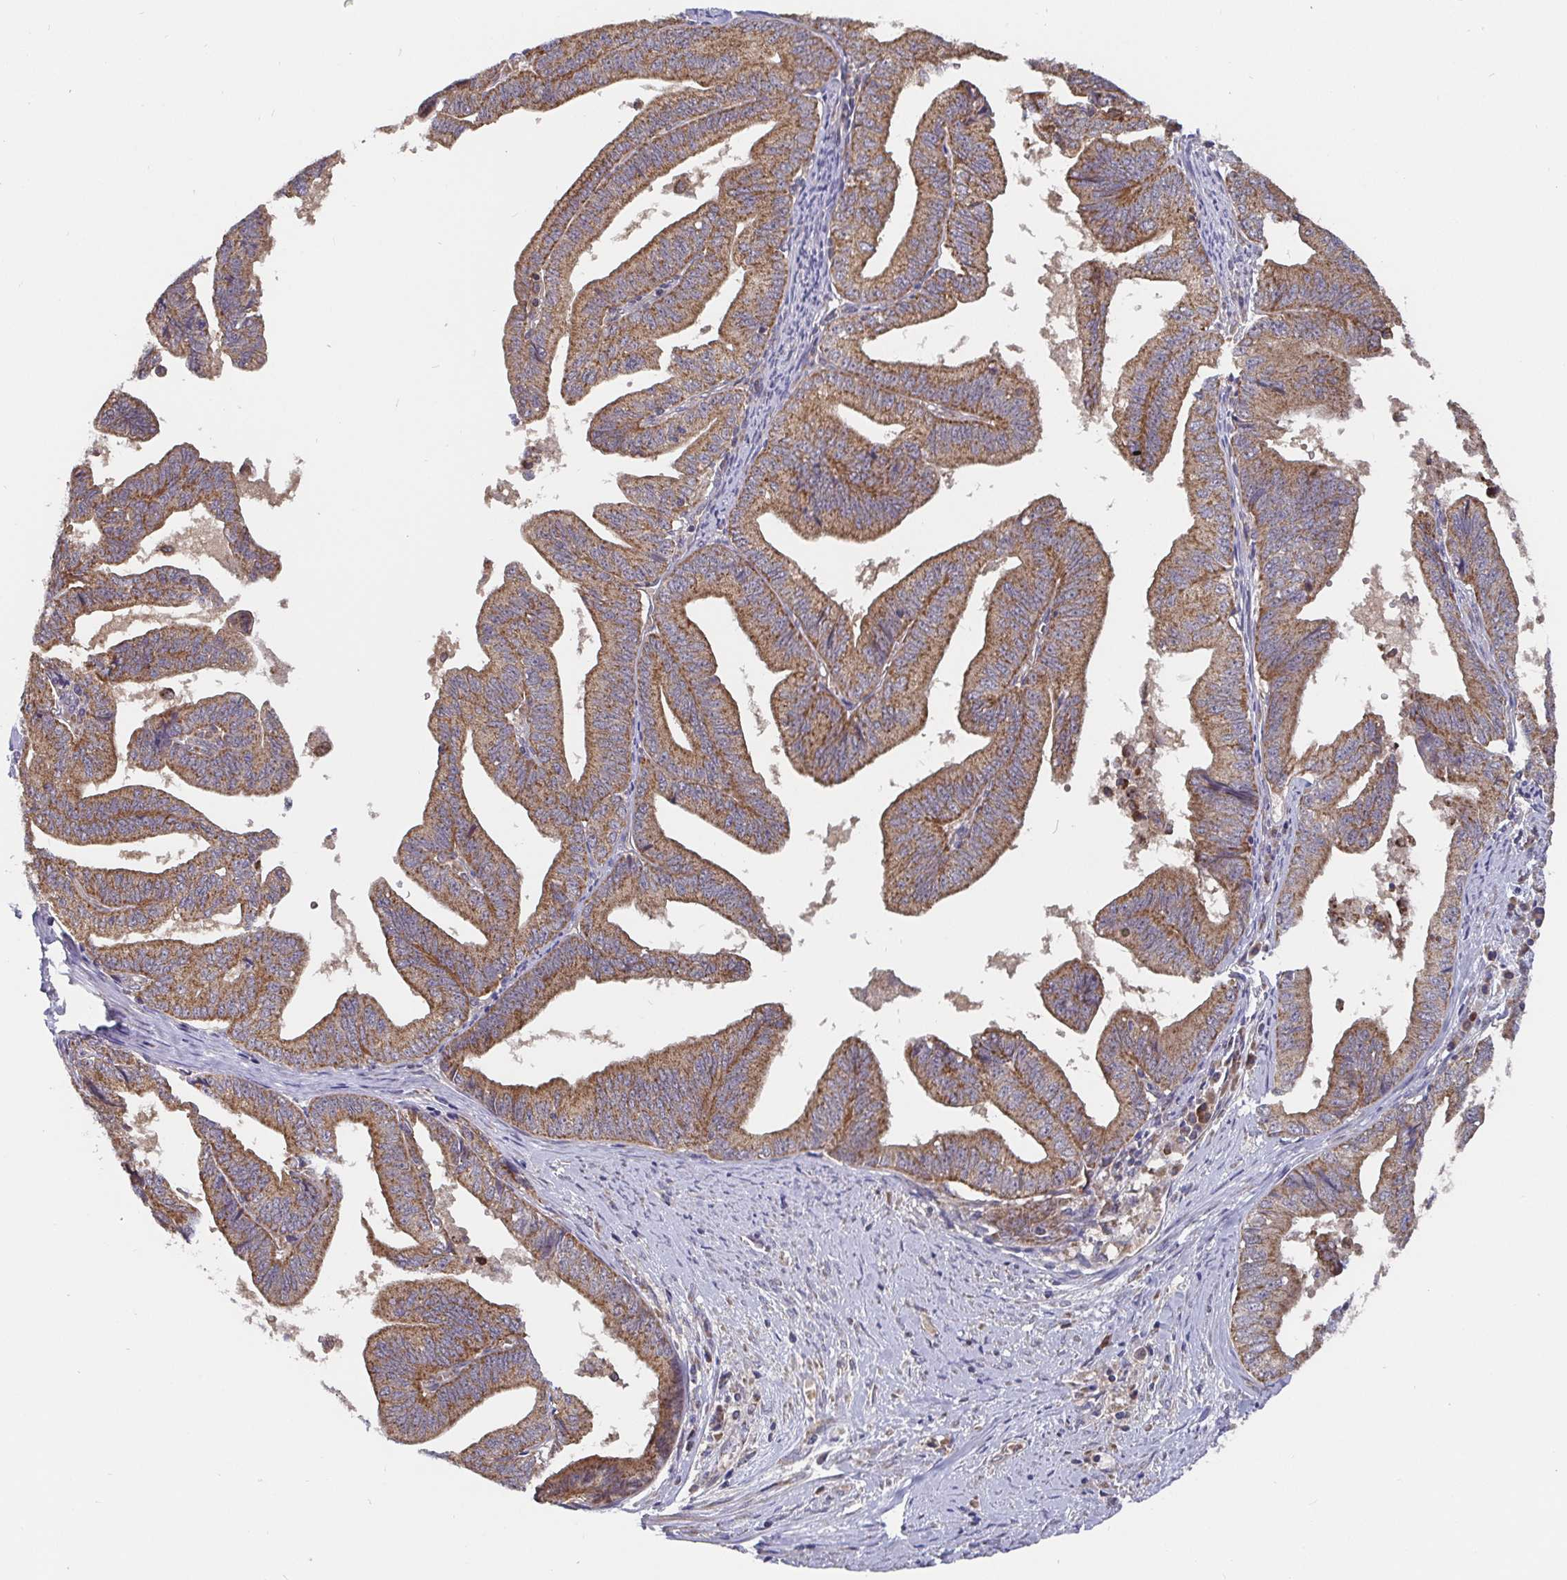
{"staining": {"intensity": "moderate", "quantity": ">75%", "location": "cytoplasmic/membranous"}, "tissue": "endometrial cancer", "cell_type": "Tumor cells", "image_type": "cancer", "snomed": [{"axis": "morphology", "description": "Adenocarcinoma, NOS"}, {"axis": "topography", "description": "Endometrium"}], "caption": "Immunohistochemistry staining of endometrial adenocarcinoma, which reveals medium levels of moderate cytoplasmic/membranous staining in approximately >75% of tumor cells indicating moderate cytoplasmic/membranous protein positivity. The staining was performed using DAB (3,3'-diaminobenzidine) (brown) for protein detection and nuclei were counterstained in hematoxylin (blue).", "gene": "PDF", "patient": {"sex": "female", "age": 65}}